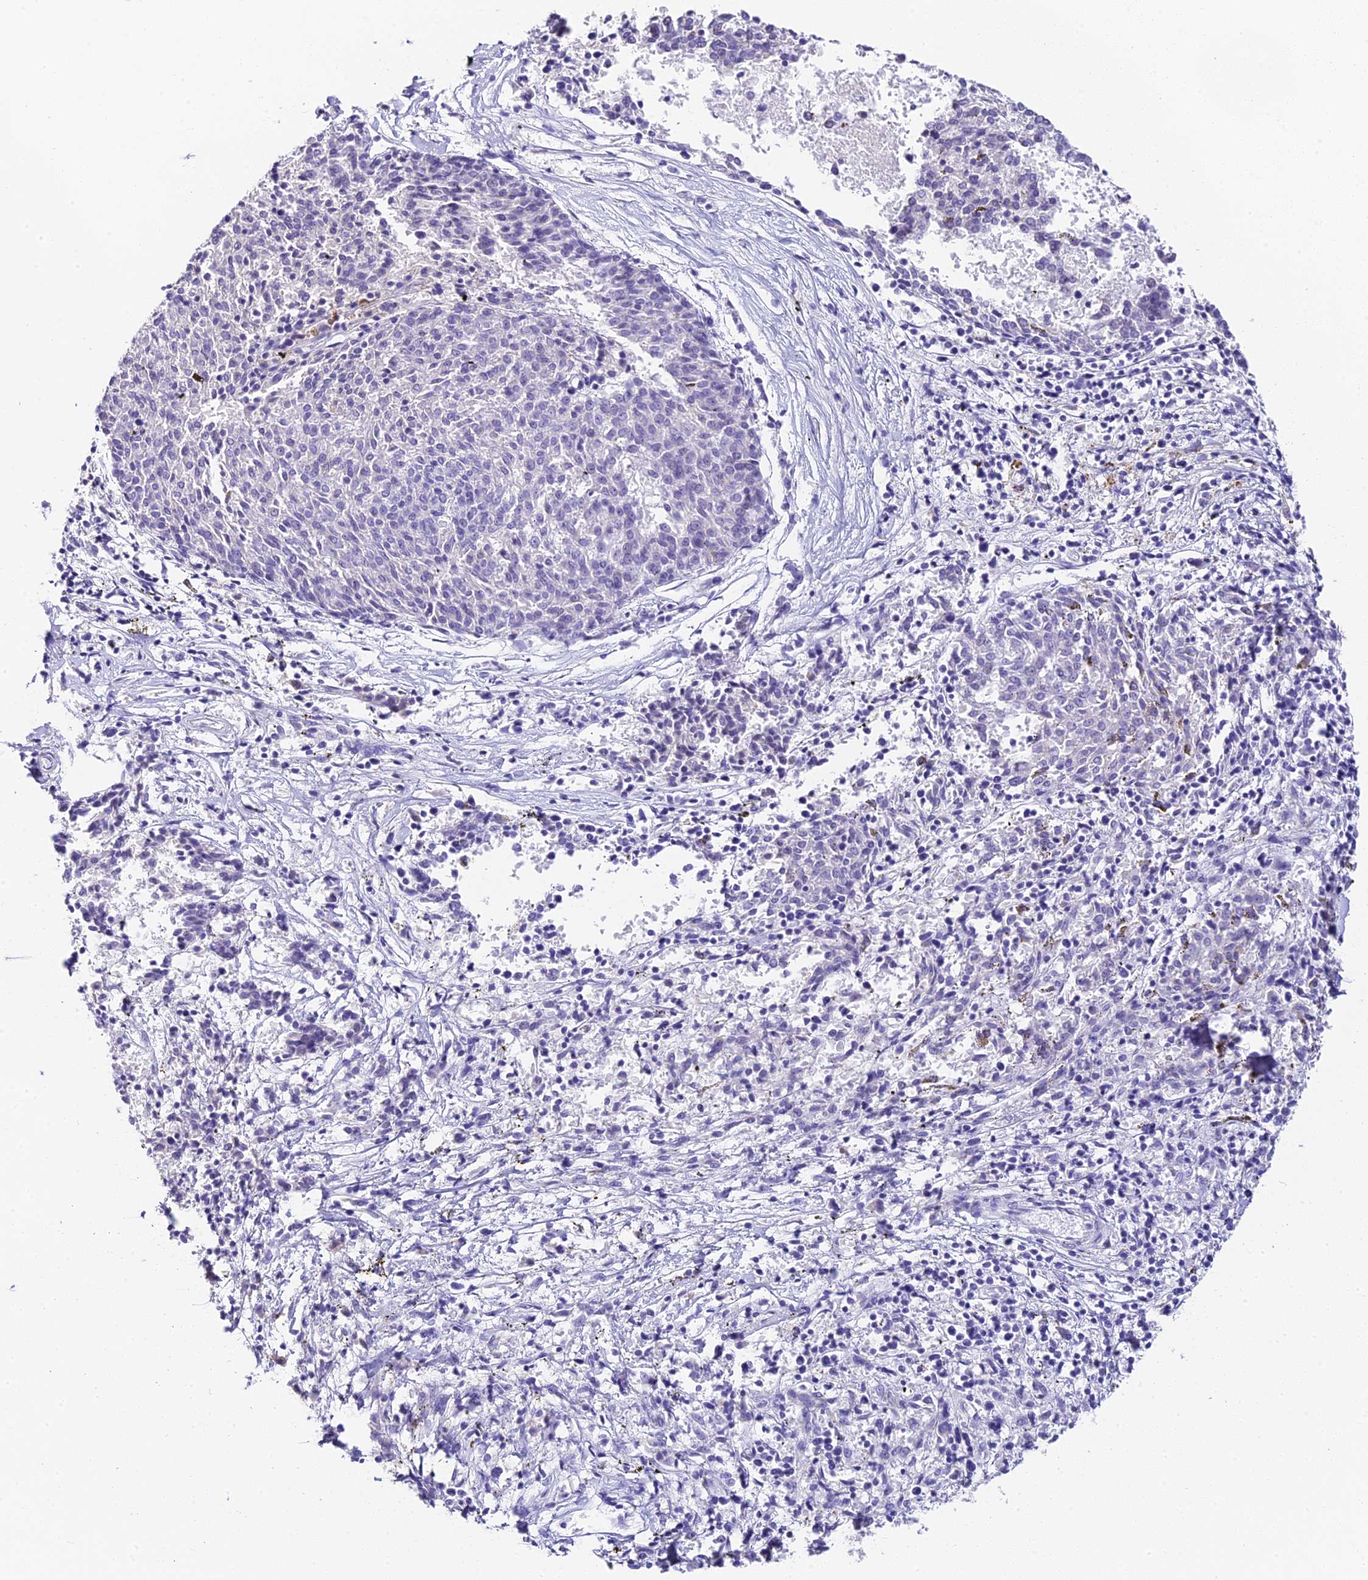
{"staining": {"intensity": "negative", "quantity": "none", "location": "none"}, "tissue": "melanoma", "cell_type": "Tumor cells", "image_type": "cancer", "snomed": [{"axis": "morphology", "description": "Malignant melanoma, NOS"}, {"axis": "topography", "description": "Skin"}], "caption": "An immunohistochemistry (IHC) photomicrograph of melanoma is shown. There is no staining in tumor cells of melanoma.", "gene": "C12orf29", "patient": {"sex": "female", "age": 72}}